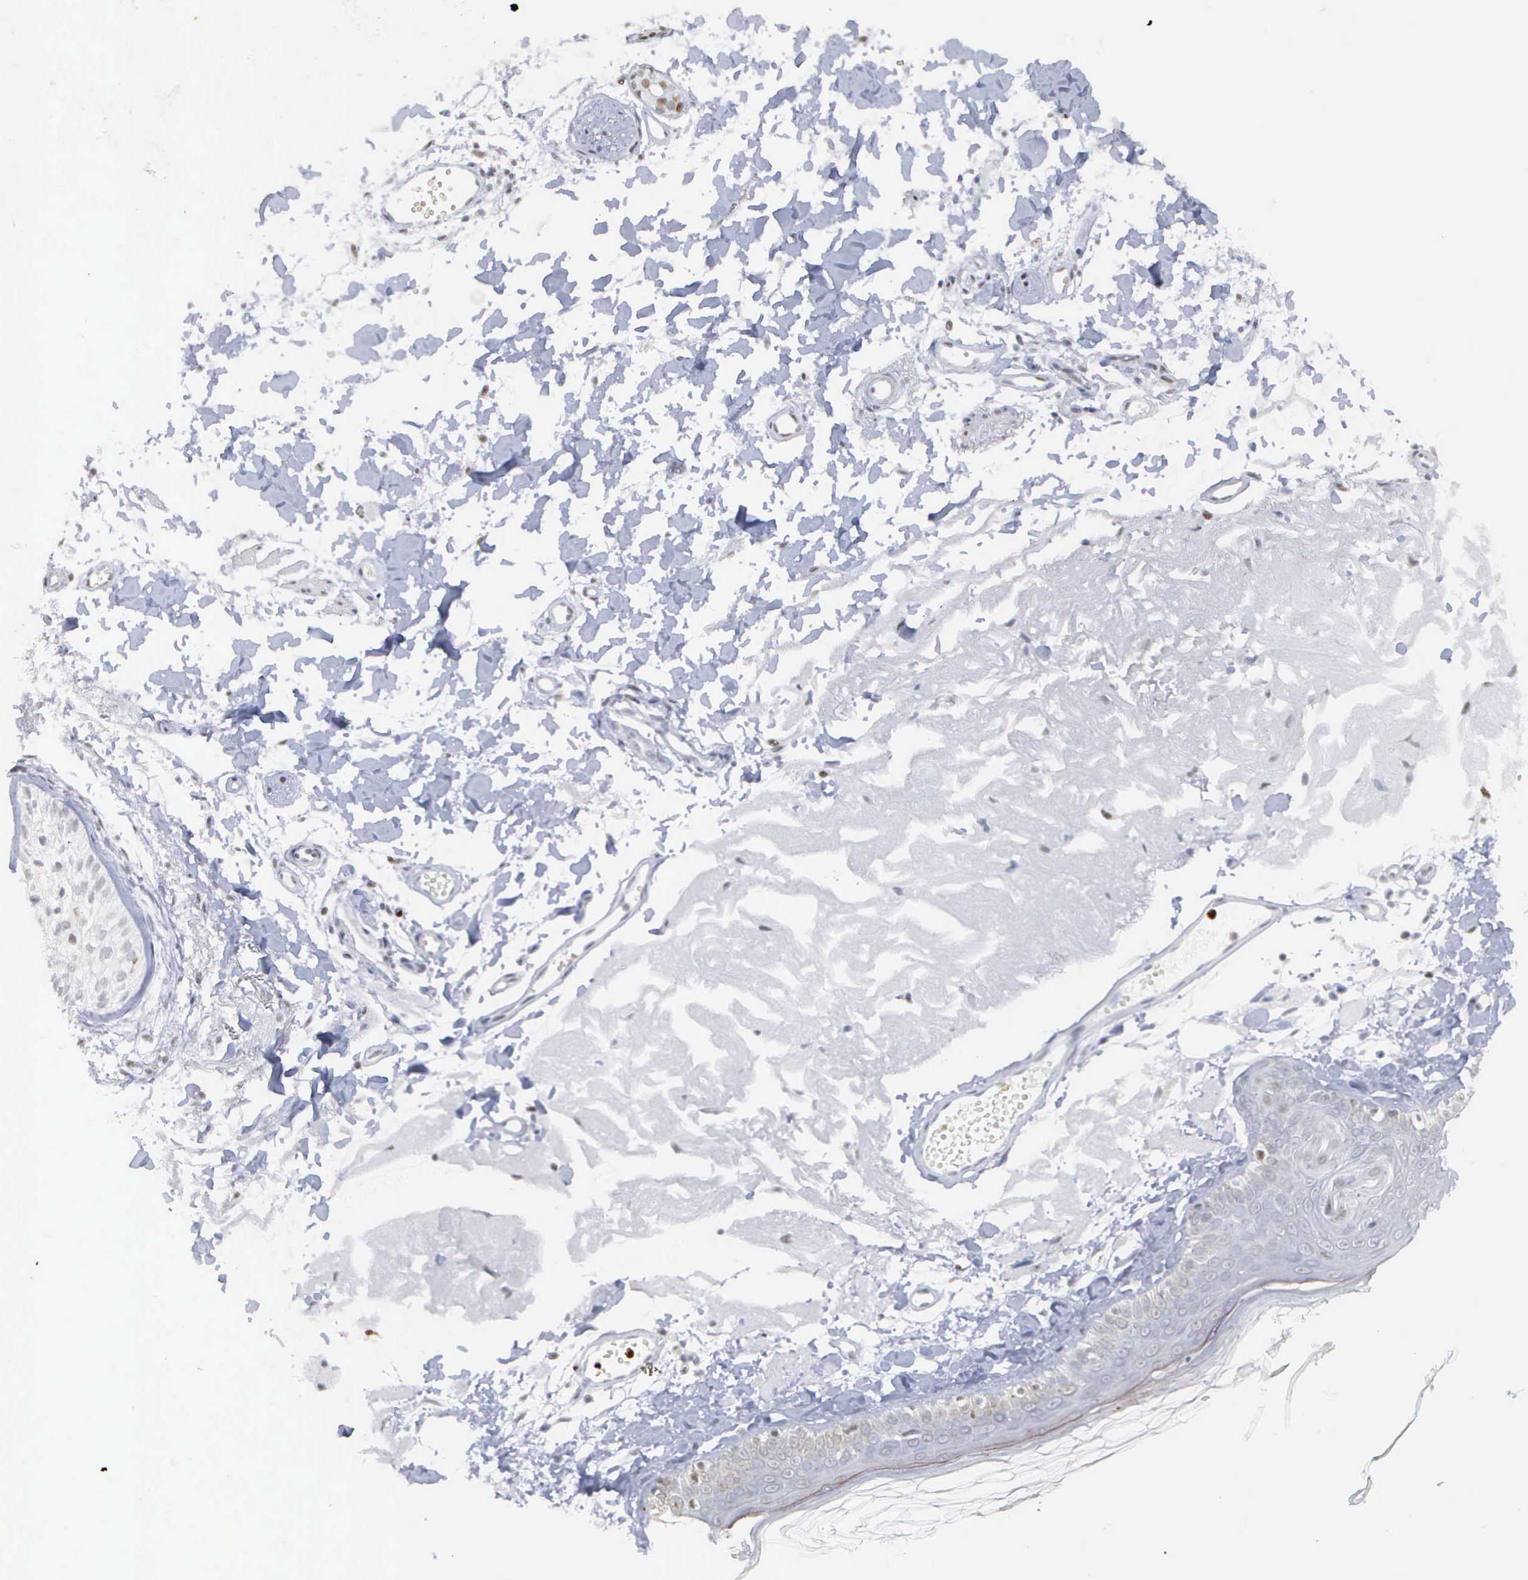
{"staining": {"intensity": "negative", "quantity": "none", "location": "none"}, "tissue": "skin", "cell_type": "Fibroblasts", "image_type": "normal", "snomed": [{"axis": "morphology", "description": "Normal tissue, NOS"}, {"axis": "topography", "description": "Skin"}], "caption": "DAB (3,3'-diaminobenzidine) immunohistochemical staining of normal human skin displays no significant staining in fibroblasts. (DAB (3,3'-diaminobenzidine) IHC, high magnification).", "gene": "SPIN3", "patient": {"sex": "male", "age": 83}}